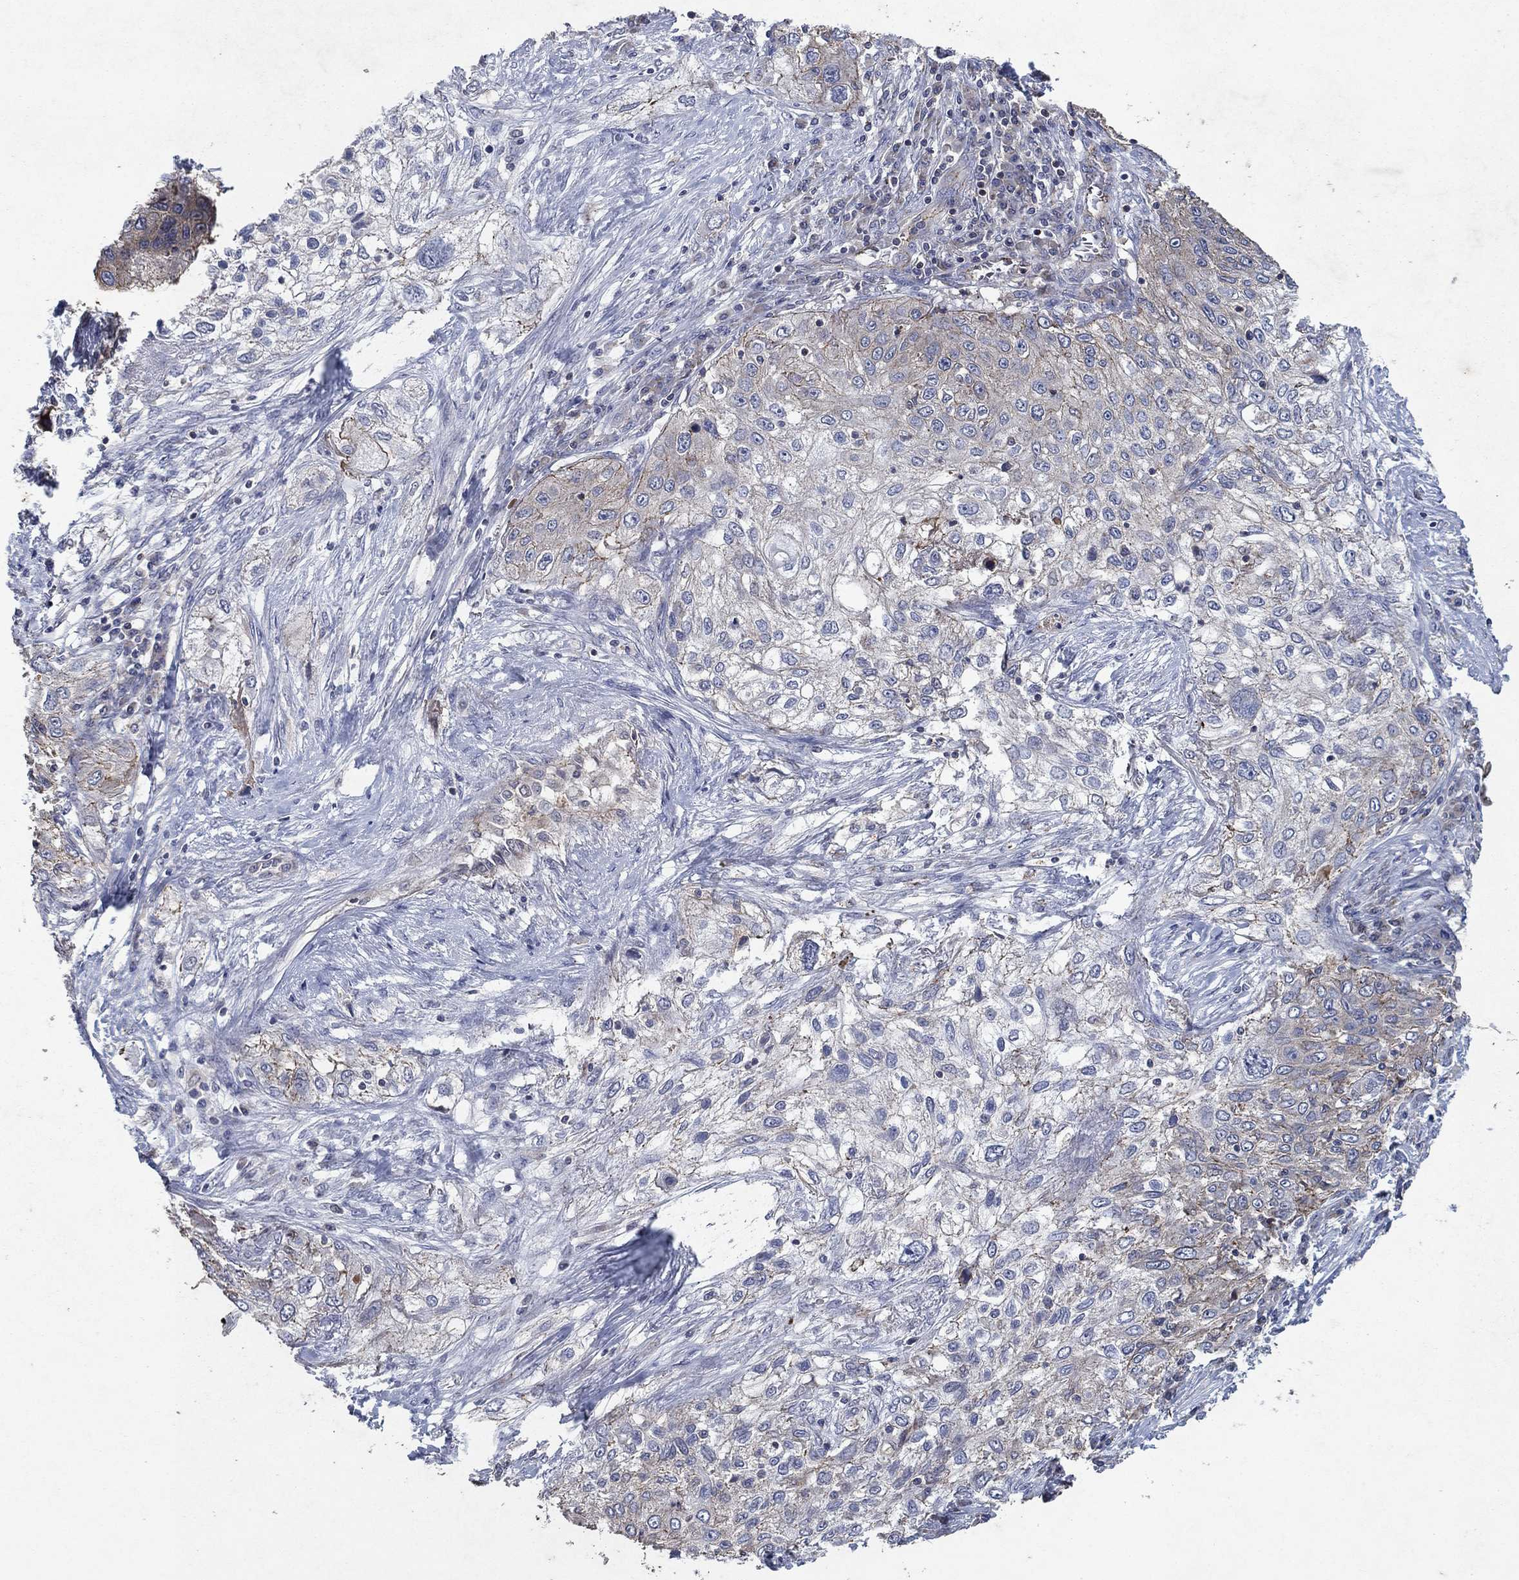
{"staining": {"intensity": "strong", "quantity": "<25%", "location": "cytoplasmic/membranous"}, "tissue": "lung cancer", "cell_type": "Tumor cells", "image_type": "cancer", "snomed": [{"axis": "morphology", "description": "Squamous cell carcinoma, NOS"}, {"axis": "topography", "description": "Lung"}], "caption": "Human lung cancer (squamous cell carcinoma) stained with a brown dye shows strong cytoplasmic/membranous positive expression in approximately <25% of tumor cells.", "gene": "FRG1", "patient": {"sex": "female", "age": 69}}